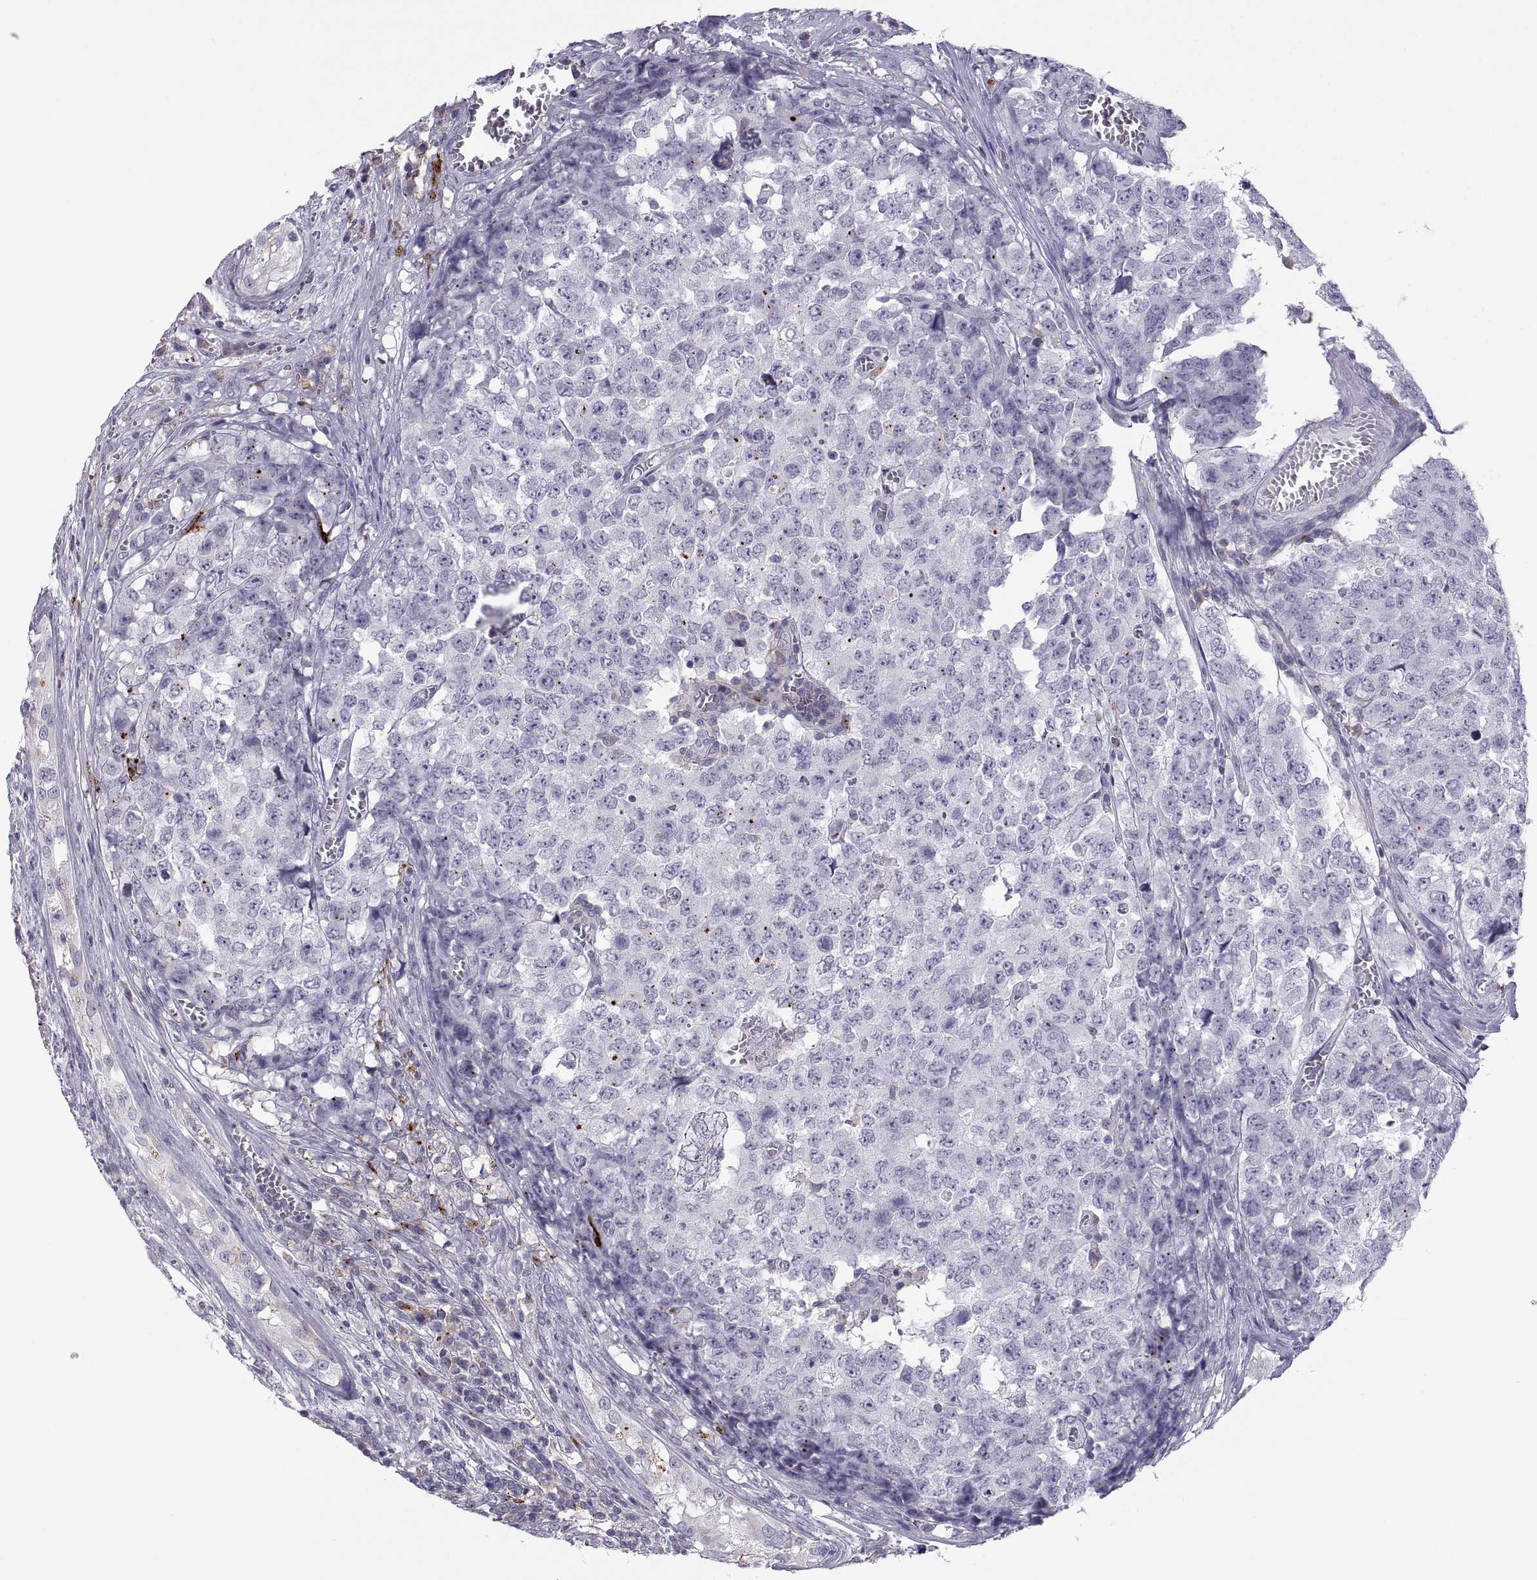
{"staining": {"intensity": "negative", "quantity": "none", "location": "none"}, "tissue": "testis cancer", "cell_type": "Tumor cells", "image_type": "cancer", "snomed": [{"axis": "morphology", "description": "Carcinoma, Embryonal, NOS"}, {"axis": "topography", "description": "Testis"}], "caption": "This is an immunohistochemistry (IHC) micrograph of embryonal carcinoma (testis). There is no expression in tumor cells.", "gene": "RGS19", "patient": {"sex": "male", "age": 23}}